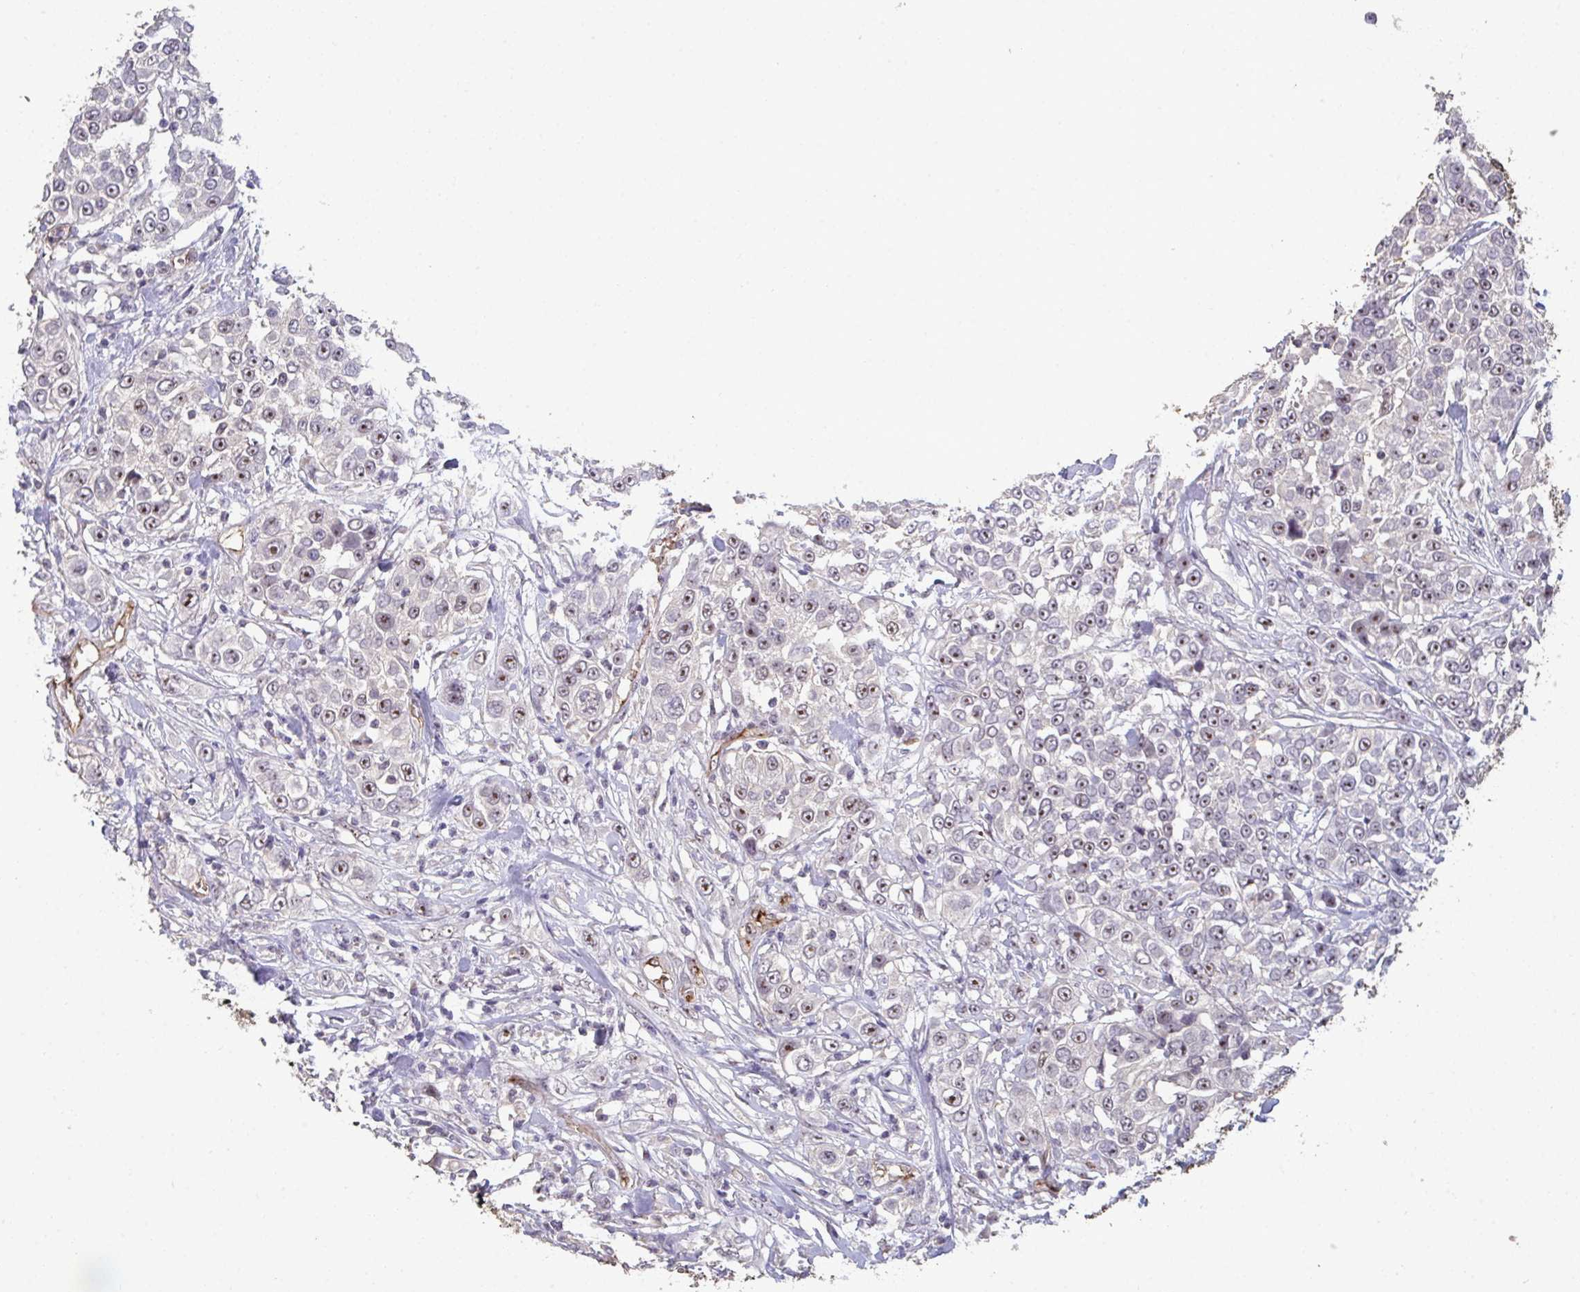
{"staining": {"intensity": "moderate", "quantity": "25%-75%", "location": "nuclear"}, "tissue": "urothelial cancer", "cell_type": "Tumor cells", "image_type": "cancer", "snomed": [{"axis": "morphology", "description": "Urothelial carcinoma, High grade"}, {"axis": "topography", "description": "Urinary bladder"}], "caption": "Moderate nuclear positivity for a protein is identified in approximately 25%-75% of tumor cells of high-grade urothelial carcinoma using immunohistochemistry.", "gene": "SENP3", "patient": {"sex": "female", "age": 80}}